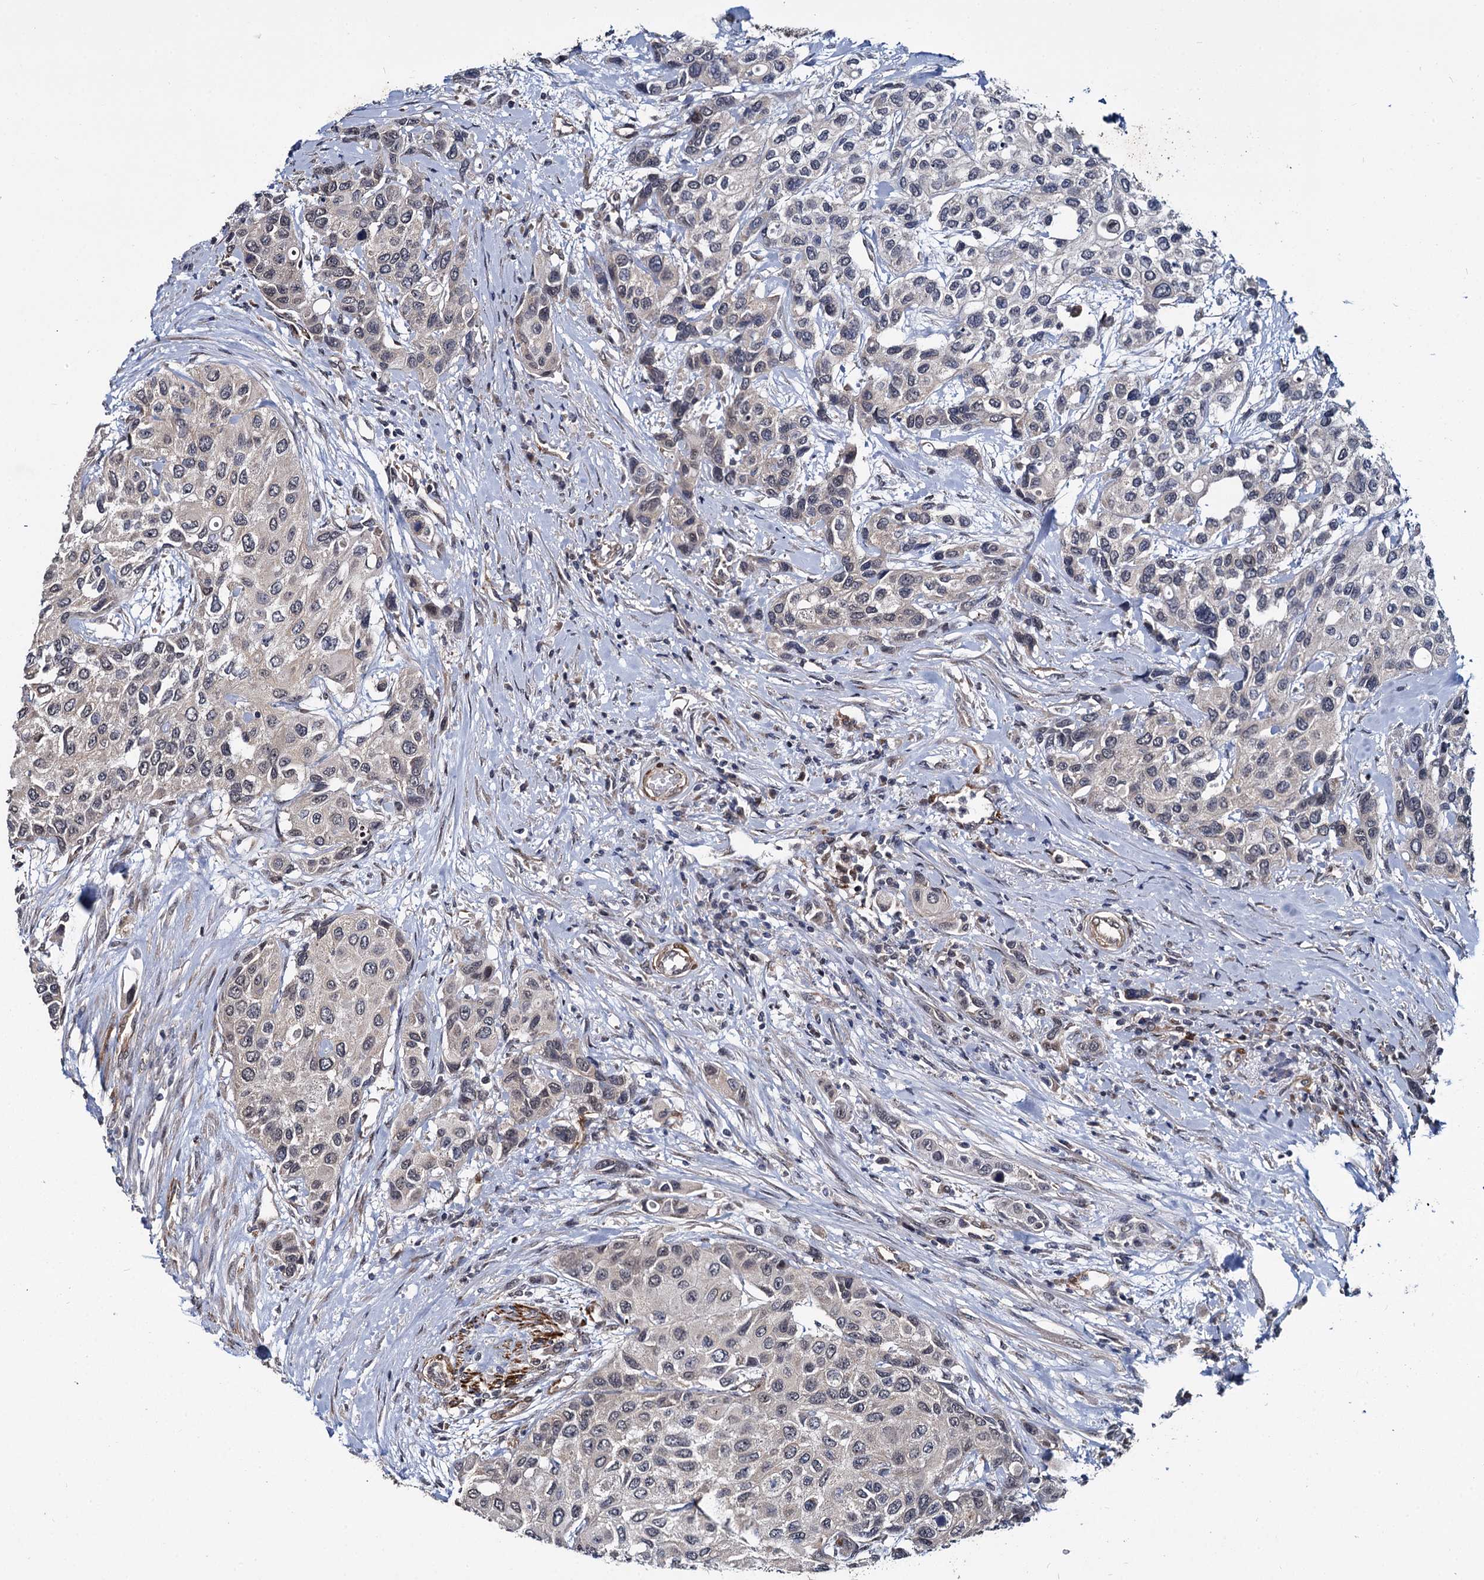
{"staining": {"intensity": "negative", "quantity": "none", "location": "none"}, "tissue": "urothelial cancer", "cell_type": "Tumor cells", "image_type": "cancer", "snomed": [{"axis": "morphology", "description": "Normal tissue, NOS"}, {"axis": "morphology", "description": "Urothelial carcinoma, High grade"}, {"axis": "topography", "description": "Vascular tissue"}, {"axis": "topography", "description": "Urinary bladder"}], "caption": "Tumor cells are negative for protein expression in human high-grade urothelial carcinoma.", "gene": "ARHGAP42", "patient": {"sex": "female", "age": 56}}